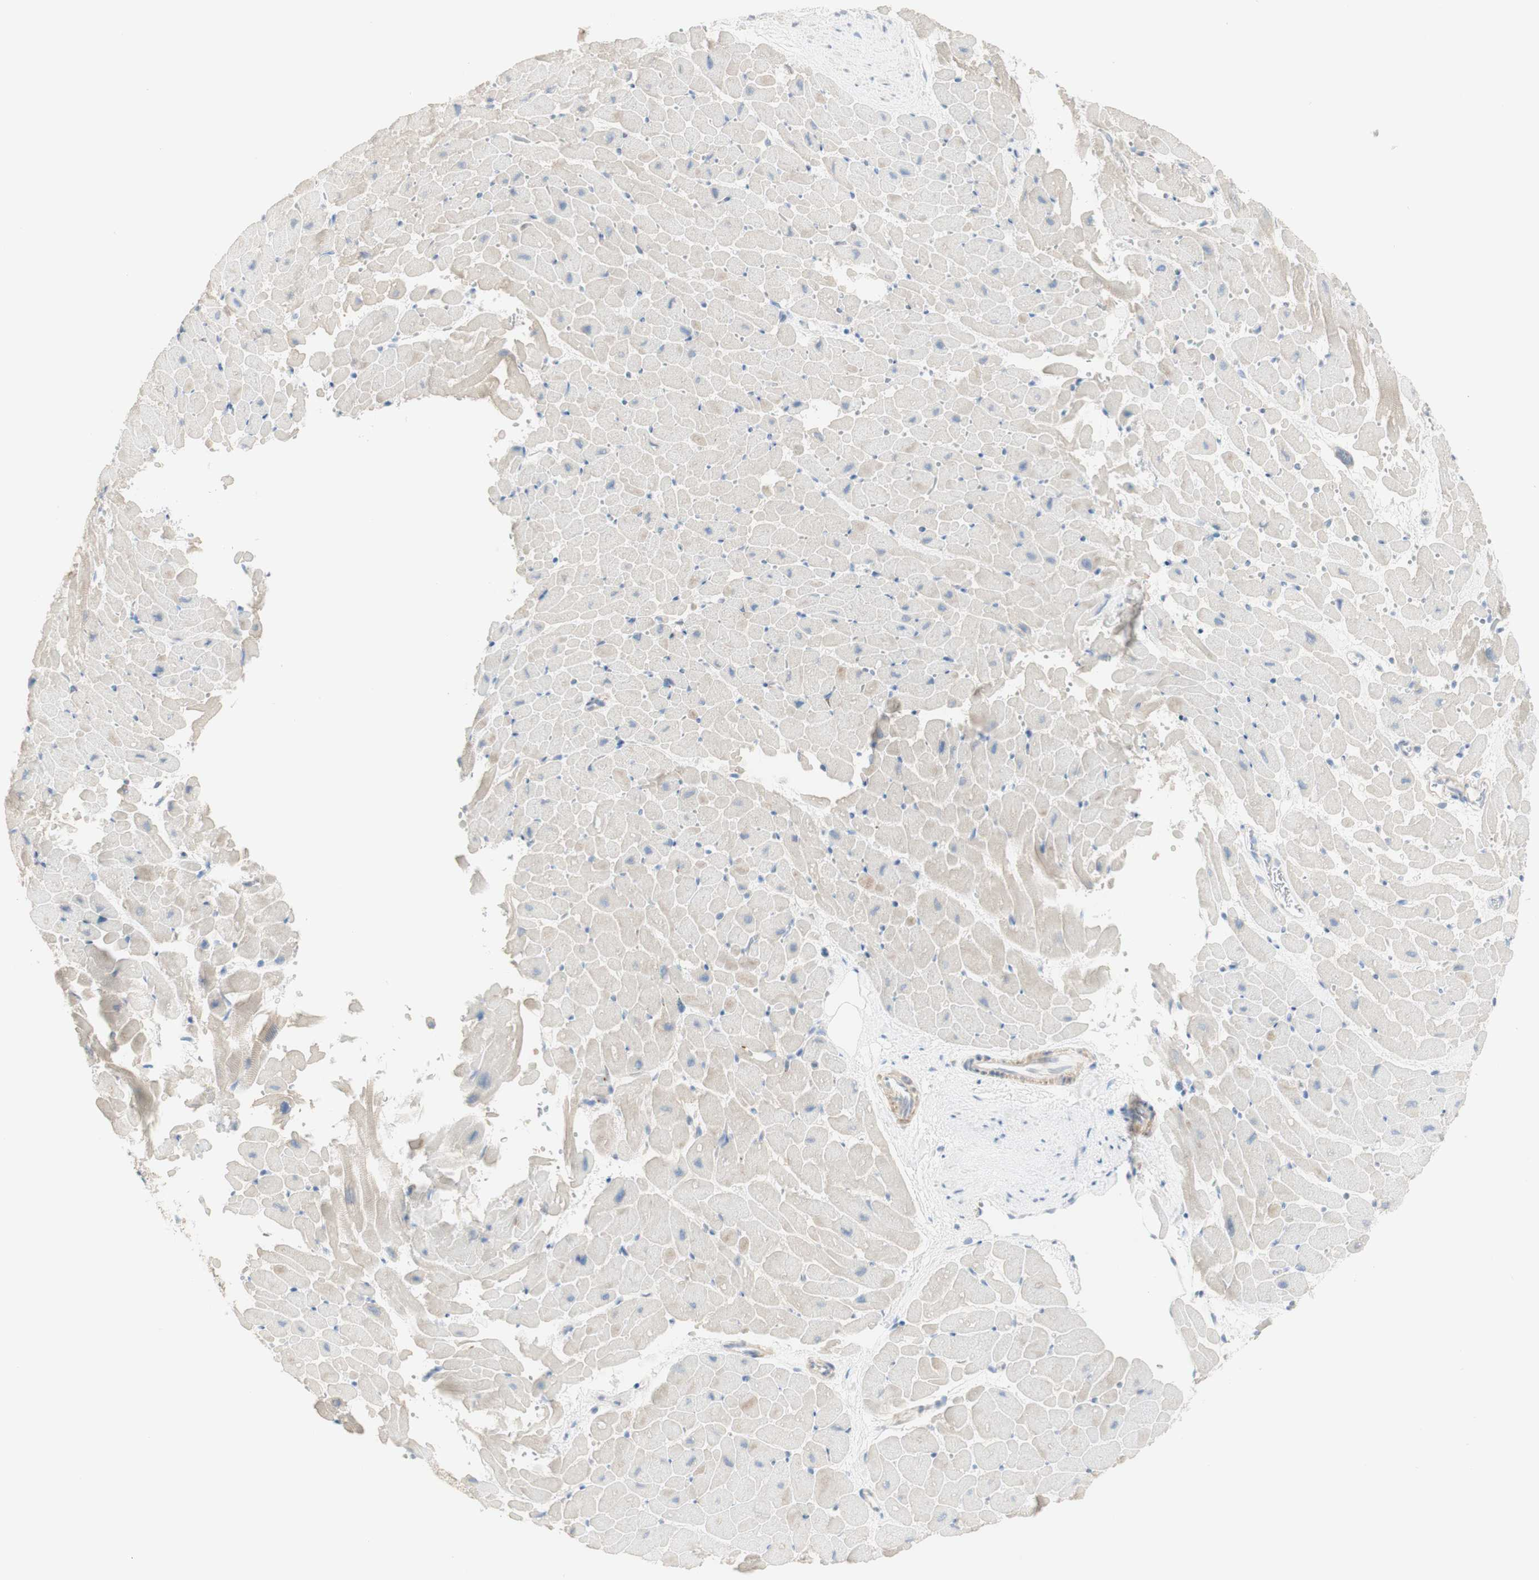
{"staining": {"intensity": "negative", "quantity": "none", "location": "none"}, "tissue": "heart muscle", "cell_type": "Cardiomyocytes", "image_type": "normal", "snomed": [{"axis": "morphology", "description": "Normal tissue, NOS"}, {"axis": "topography", "description": "Heart"}], "caption": "Heart muscle stained for a protein using immunohistochemistry demonstrates no positivity cardiomyocytes.", "gene": "MANEA", "patient": {"sex": "male", "age": 45}}